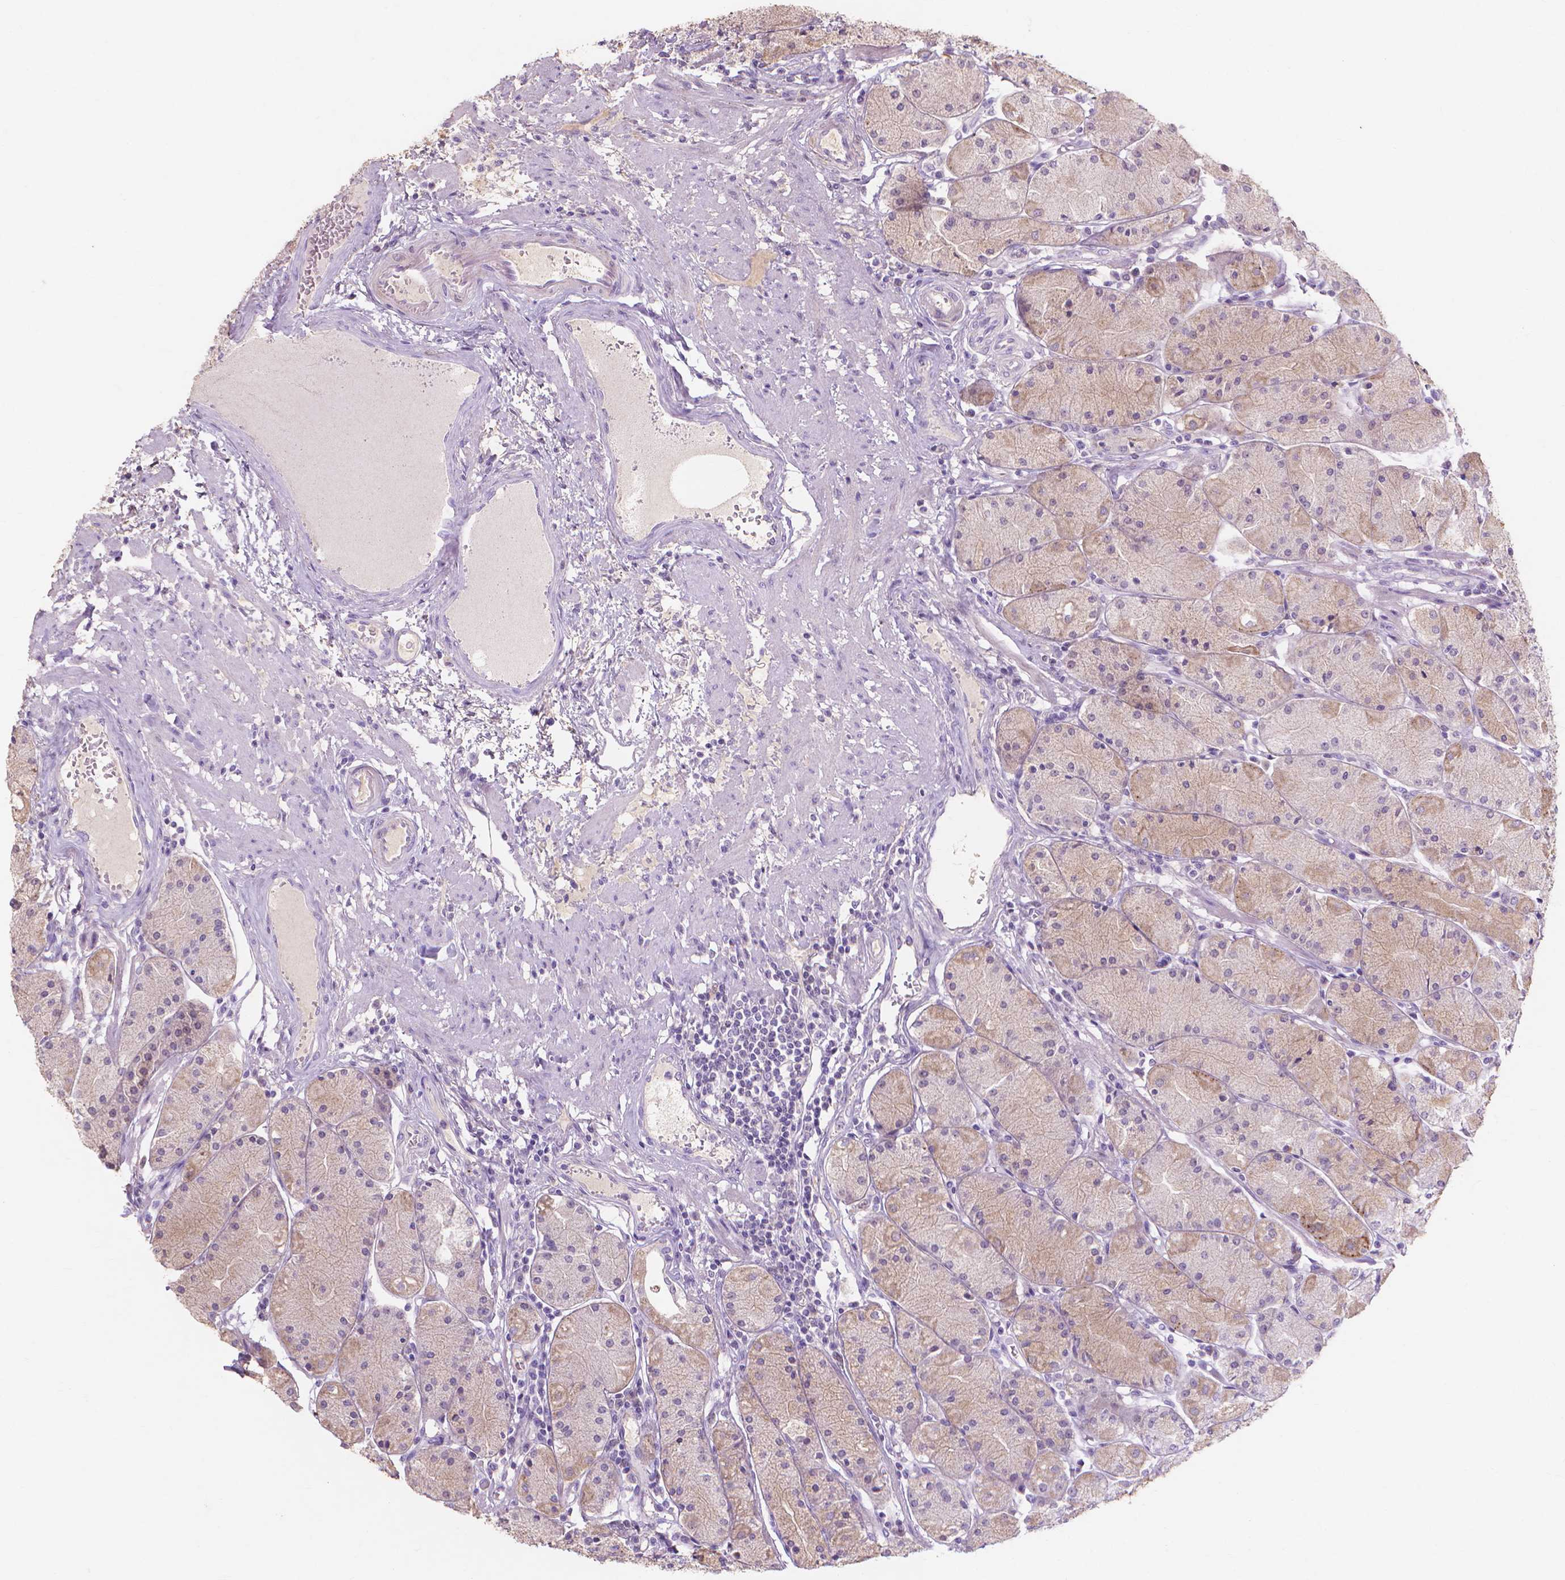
{"staining": {"intensity": "weak", "quantity": "25%-75%", "location": "cytoplasmic/membranous"}, "tissue": "stomach", "cell_type": "Glandular cells", "image_type": "normal", "snomed": [{"axis": "morphology", "description": "Normal tissue, NOS"}, {"axis": "topography", "description": "Stomach, upper"}], "caption": "Protein analysis of unremarkable stomach displays weak cytoplasmic/membranous positivity in approximately 25%-75% of glandular cells.", "gene": "MMP11", "patient": {"sex": "male", "age": 69}}